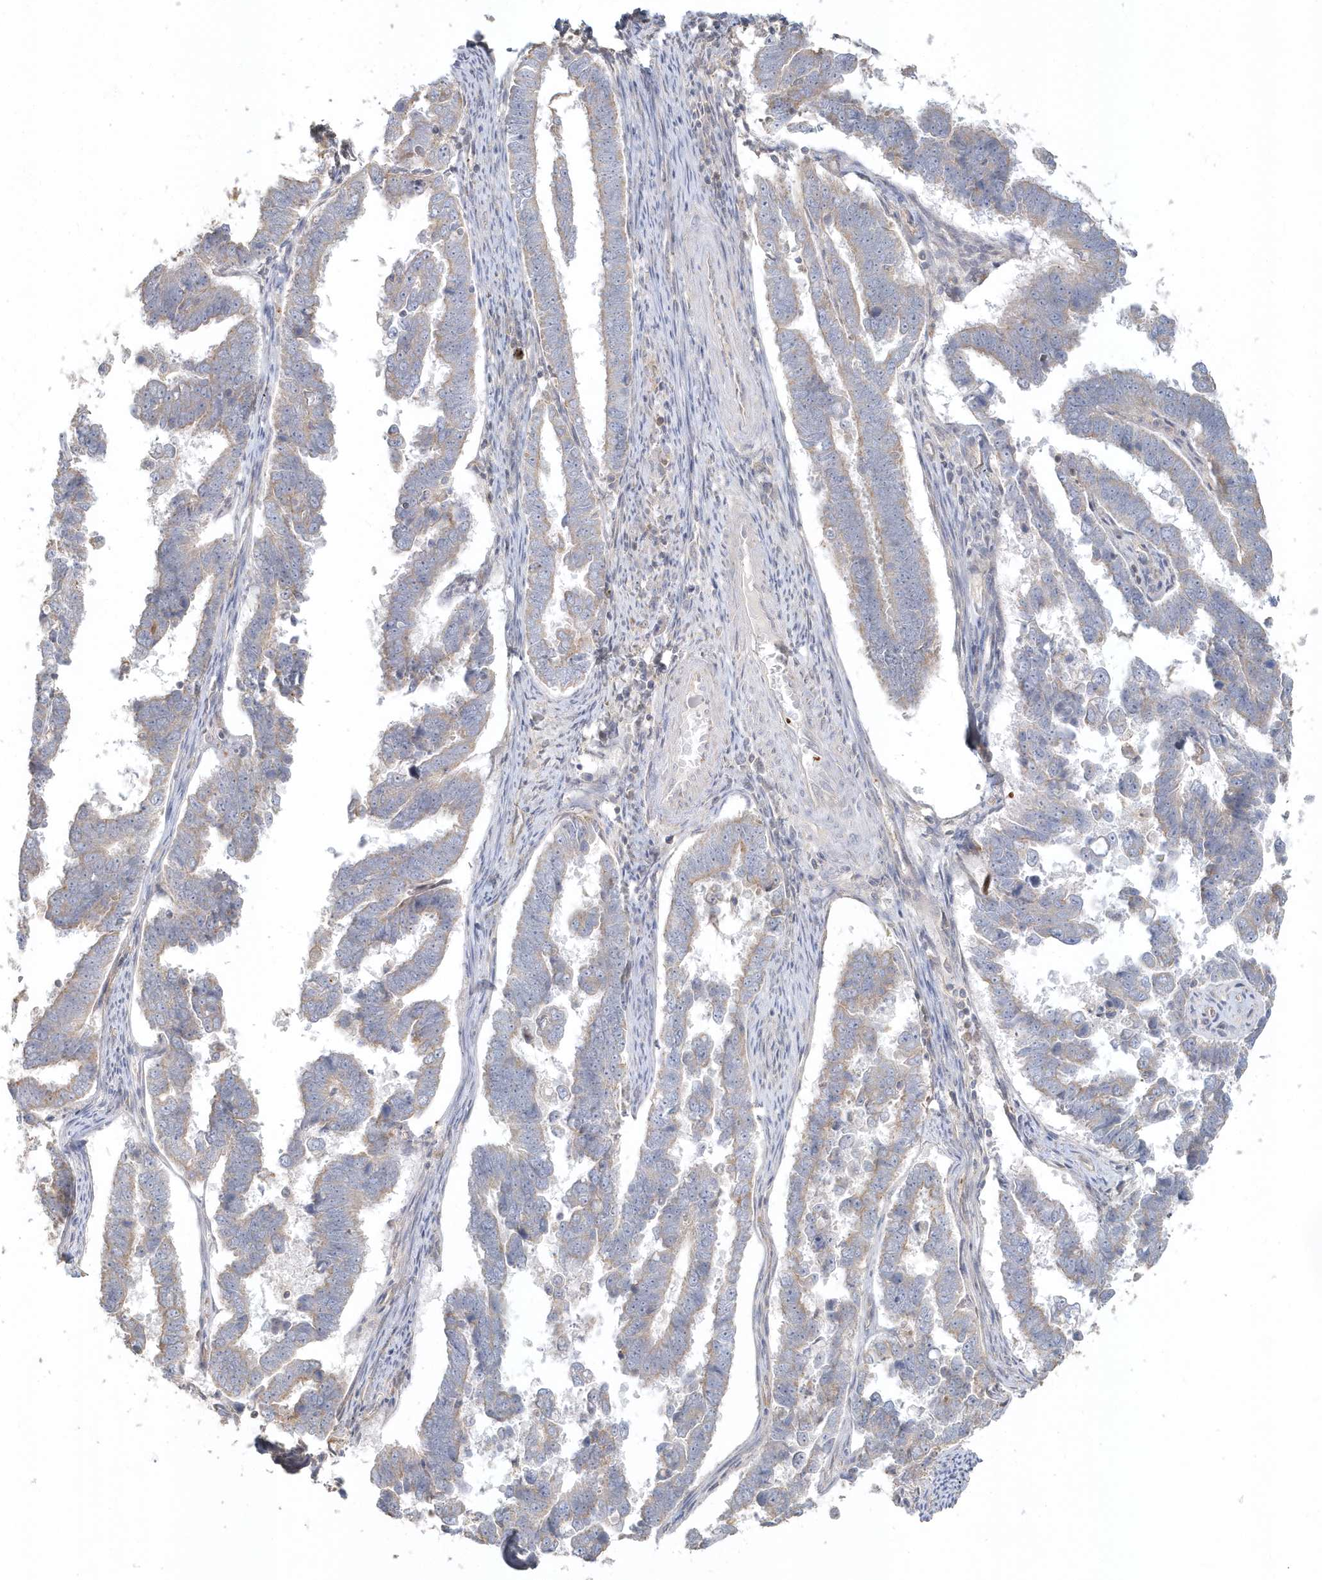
{"staining": {"intensity": "weak", "quantity": "<25%", "location": "cytoplasmic/membranous"}, "tissue": "endometrial cancer", "cell_type": "Tumor cells", "image_type": "cancer", "snomed": [{"axis": "morphology", "description": "Adenocarcinoma, NOS"}, {"axis": "topography", "description": "Endometrium"}], "caption": "DAB (3,3'-diaminobenzidine) immunohistochemical staining of human endometrial cancer (adenocarcinoma) shows no significant staining in tumor cells.", "gene": "MMRN1", "patient": {"sex": "female", "age": 75}}